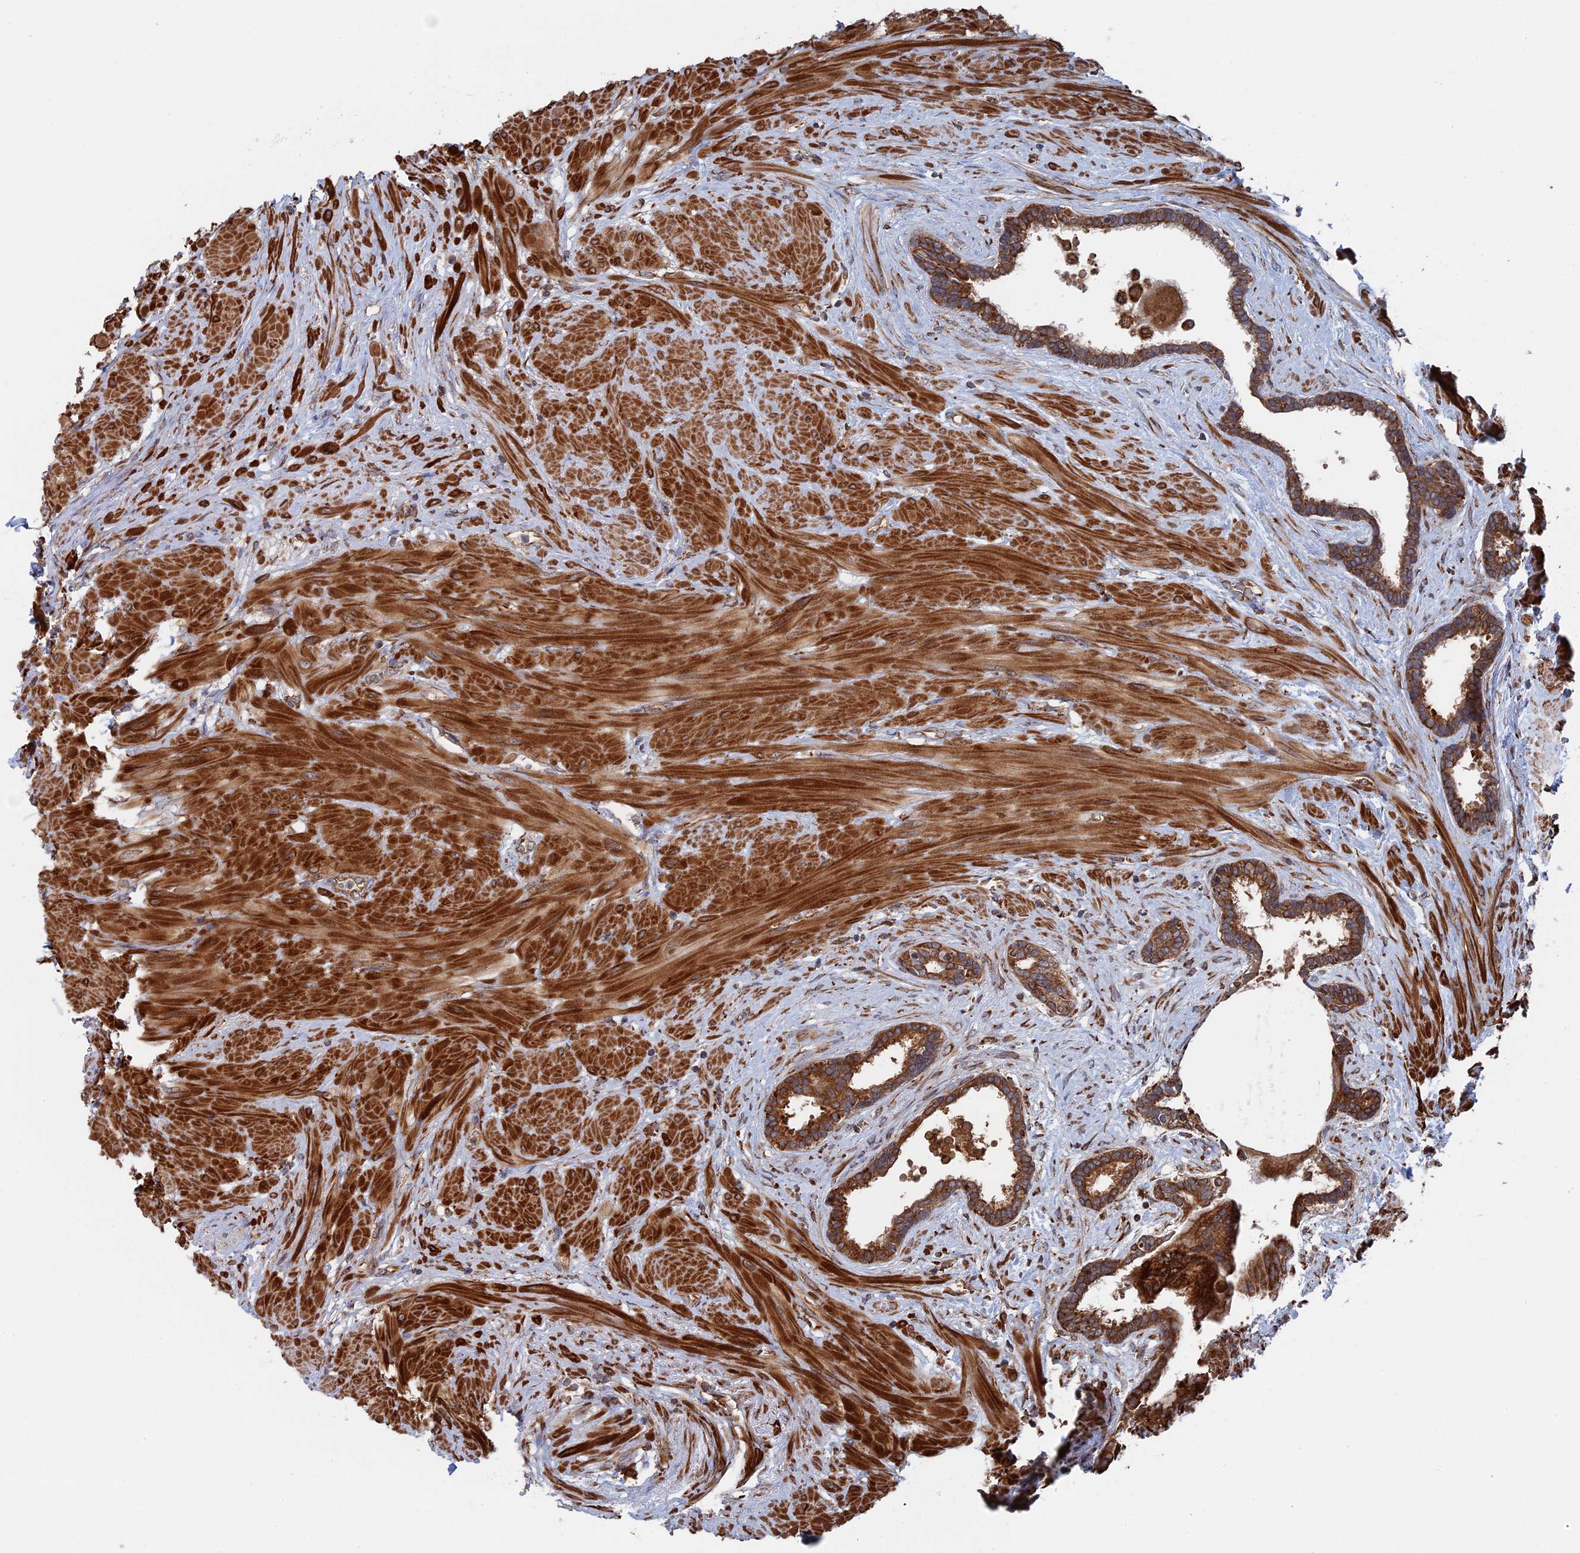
{"staining": {"intensity": "moderate", "quantity": ">75%", "location": "cytoplasmic/membranous"}, "tissue": "prostate", "cell_type": "Glandular cells", "image_type": "normal", "snomed": [{"axis": "morphology", "description": "Normal tissue, NOS"}, {"axis": "topography", "description": "Prostate"}], "caption": "Protein expression analysis of benign prostate displays moderate cytoplasmic/membranous expression in about >75% of glandular cells. (DAB (3,3'-diaminobenzidine) = brown stain, brightfield microscopy at high magnification).", "gene": "BPIFB6", "patient": {"sex": "male", "age": 48}}